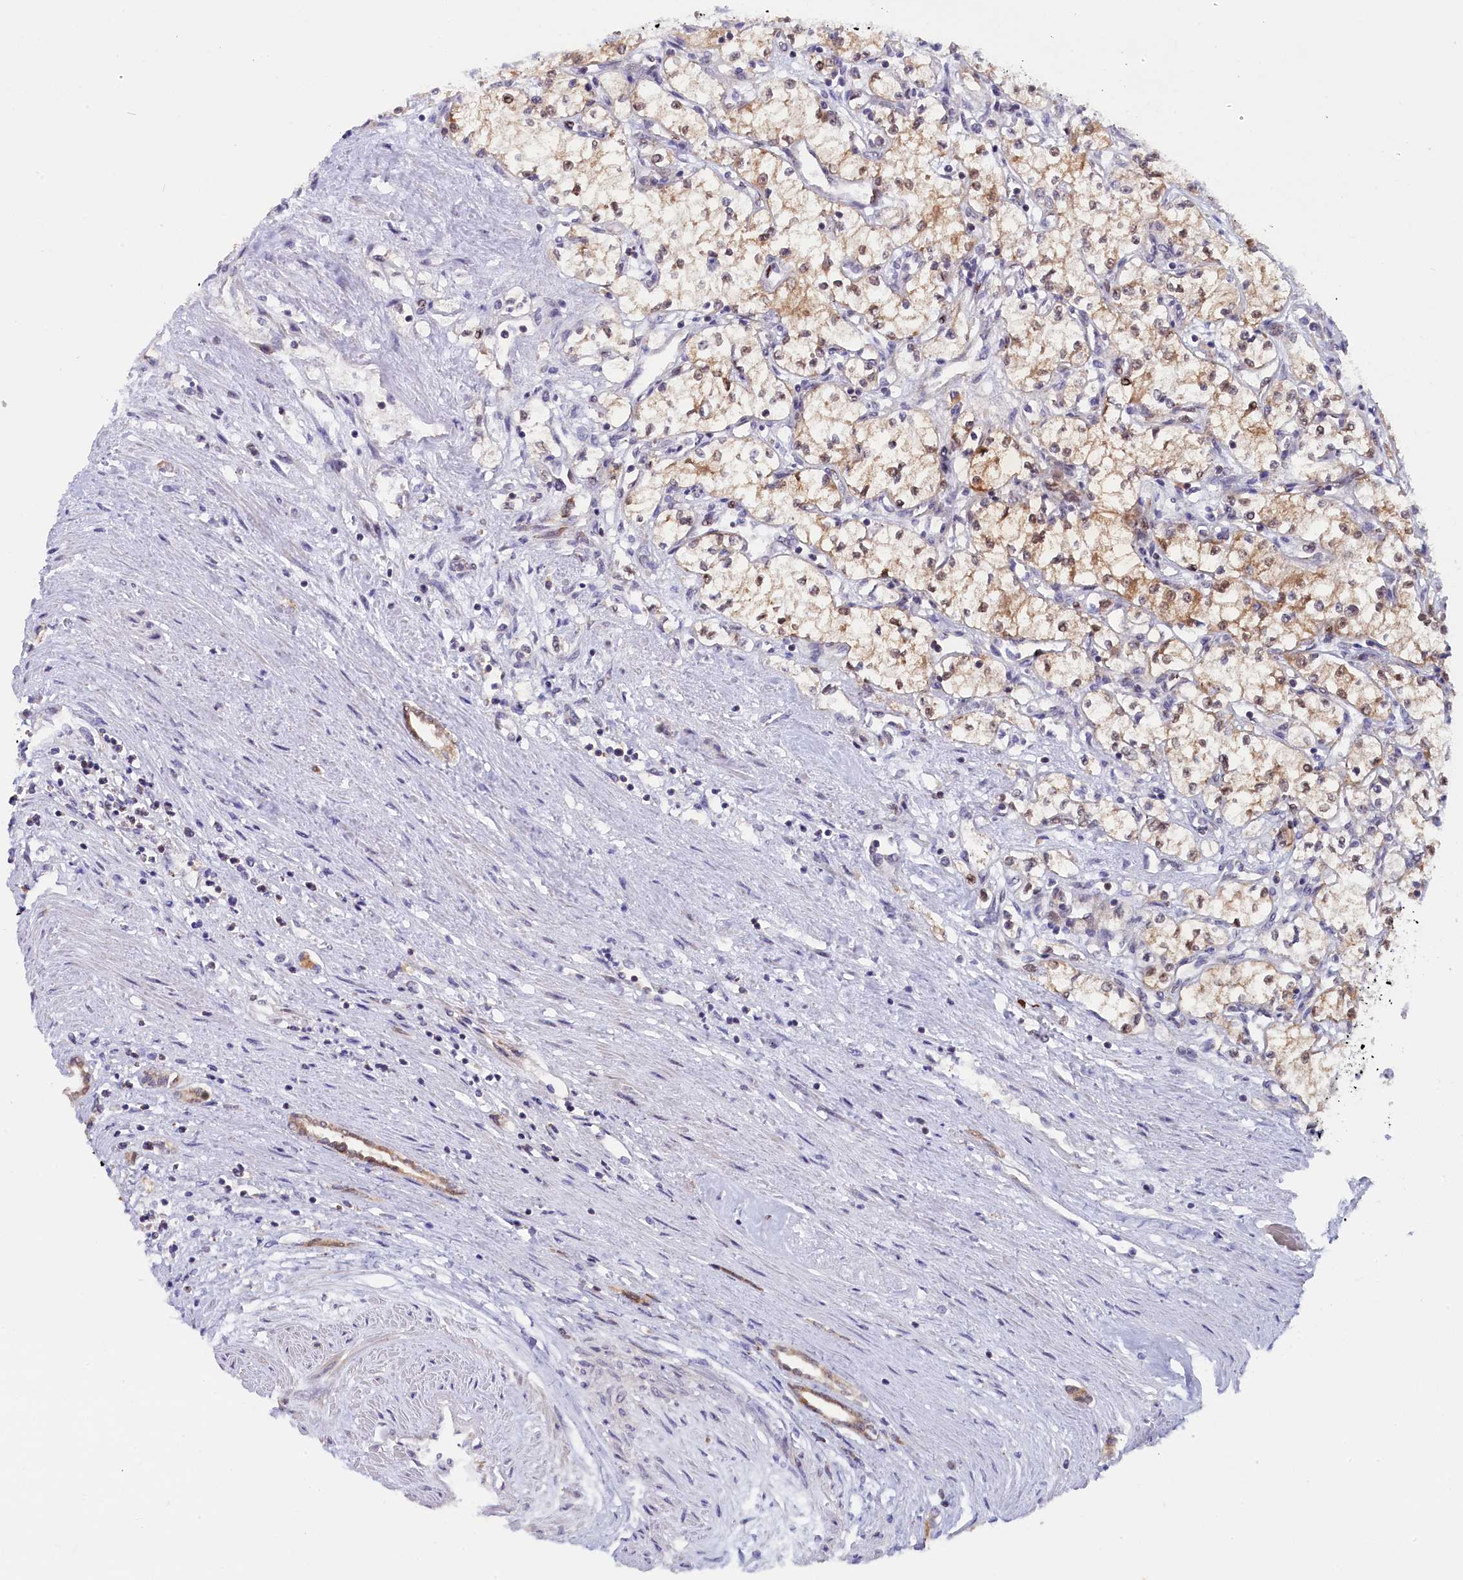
{"staining": {"intensity": "moderate", "quantity": "<25%", "location": "cytoplasmic/membranous"}, "tissue": "renal cancer", "cell_type": "Tumor cells", "image_type": "cancer", "snomed": [{"axis": "morphology", "description": "Adenocarcinoma, NOS"}, {"axis": "topography", "description": "Kidney"}], "caption": "A brown stain shows moderate cytoplasmic/membranous staining of a protein in human renal adenocarcinoma tumor cells.", "gene": "JPT2", "patient": {"sex": "male", "age": 59}}